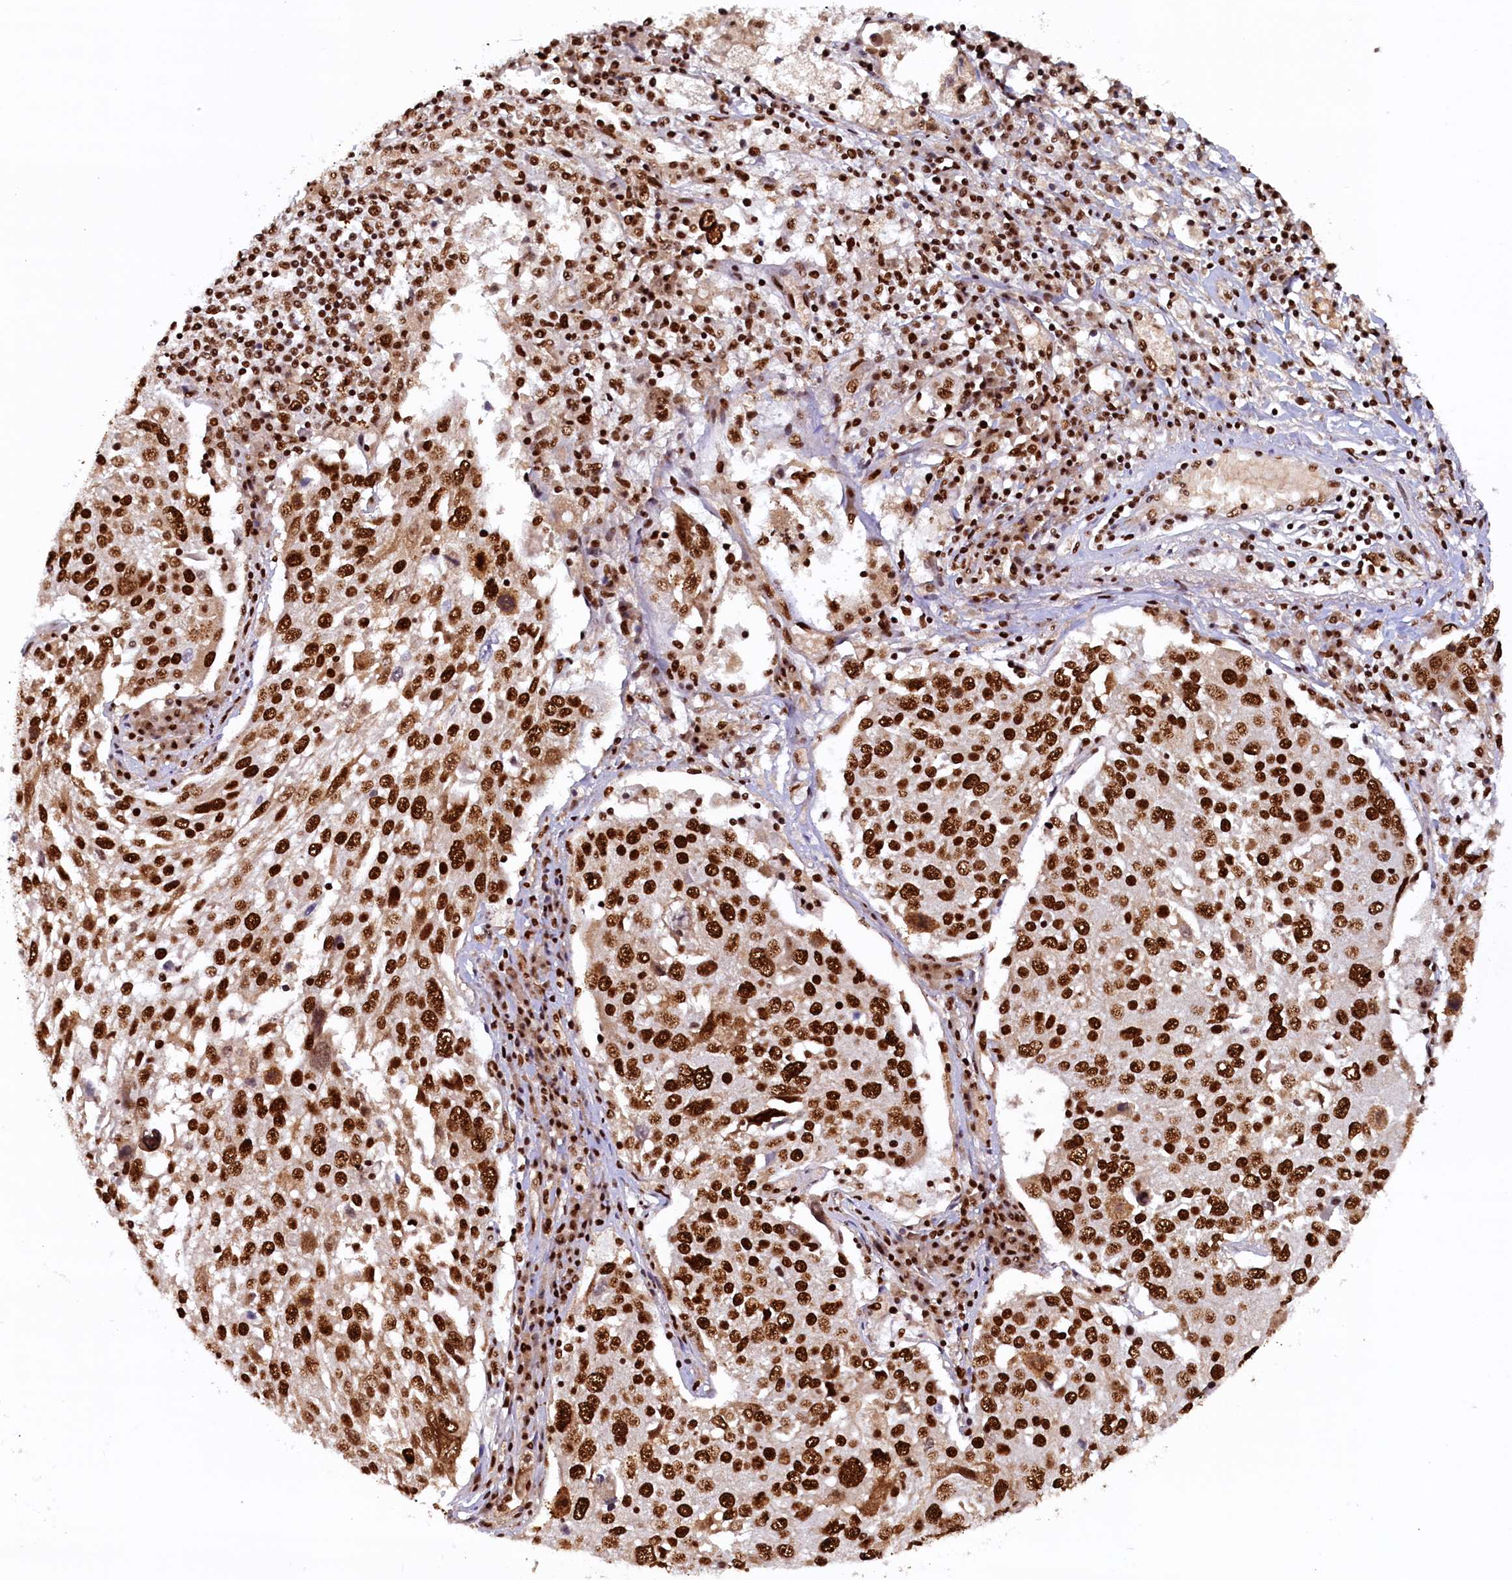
{"staining": {"intensity": "strong", "quantity": ">75%", "location": "nuclear"}, "tissue": "lung cancer", "cell_type": "Tumor cells", "image_type": "cancer", "snomed": [{"axis": "morphology", "description": "Squamous cell carcinoma, NOS"}, {"axis": "topography", "description": "Lung"}], "caption": "Protein expression analysis of human lung cancer (squamous cell carcinoma) reveals strong nuclear positivity in approximately >75% of tumor cells.", "gene": "ZC3H18", "patient": {"sex": "male", "age": 65}}